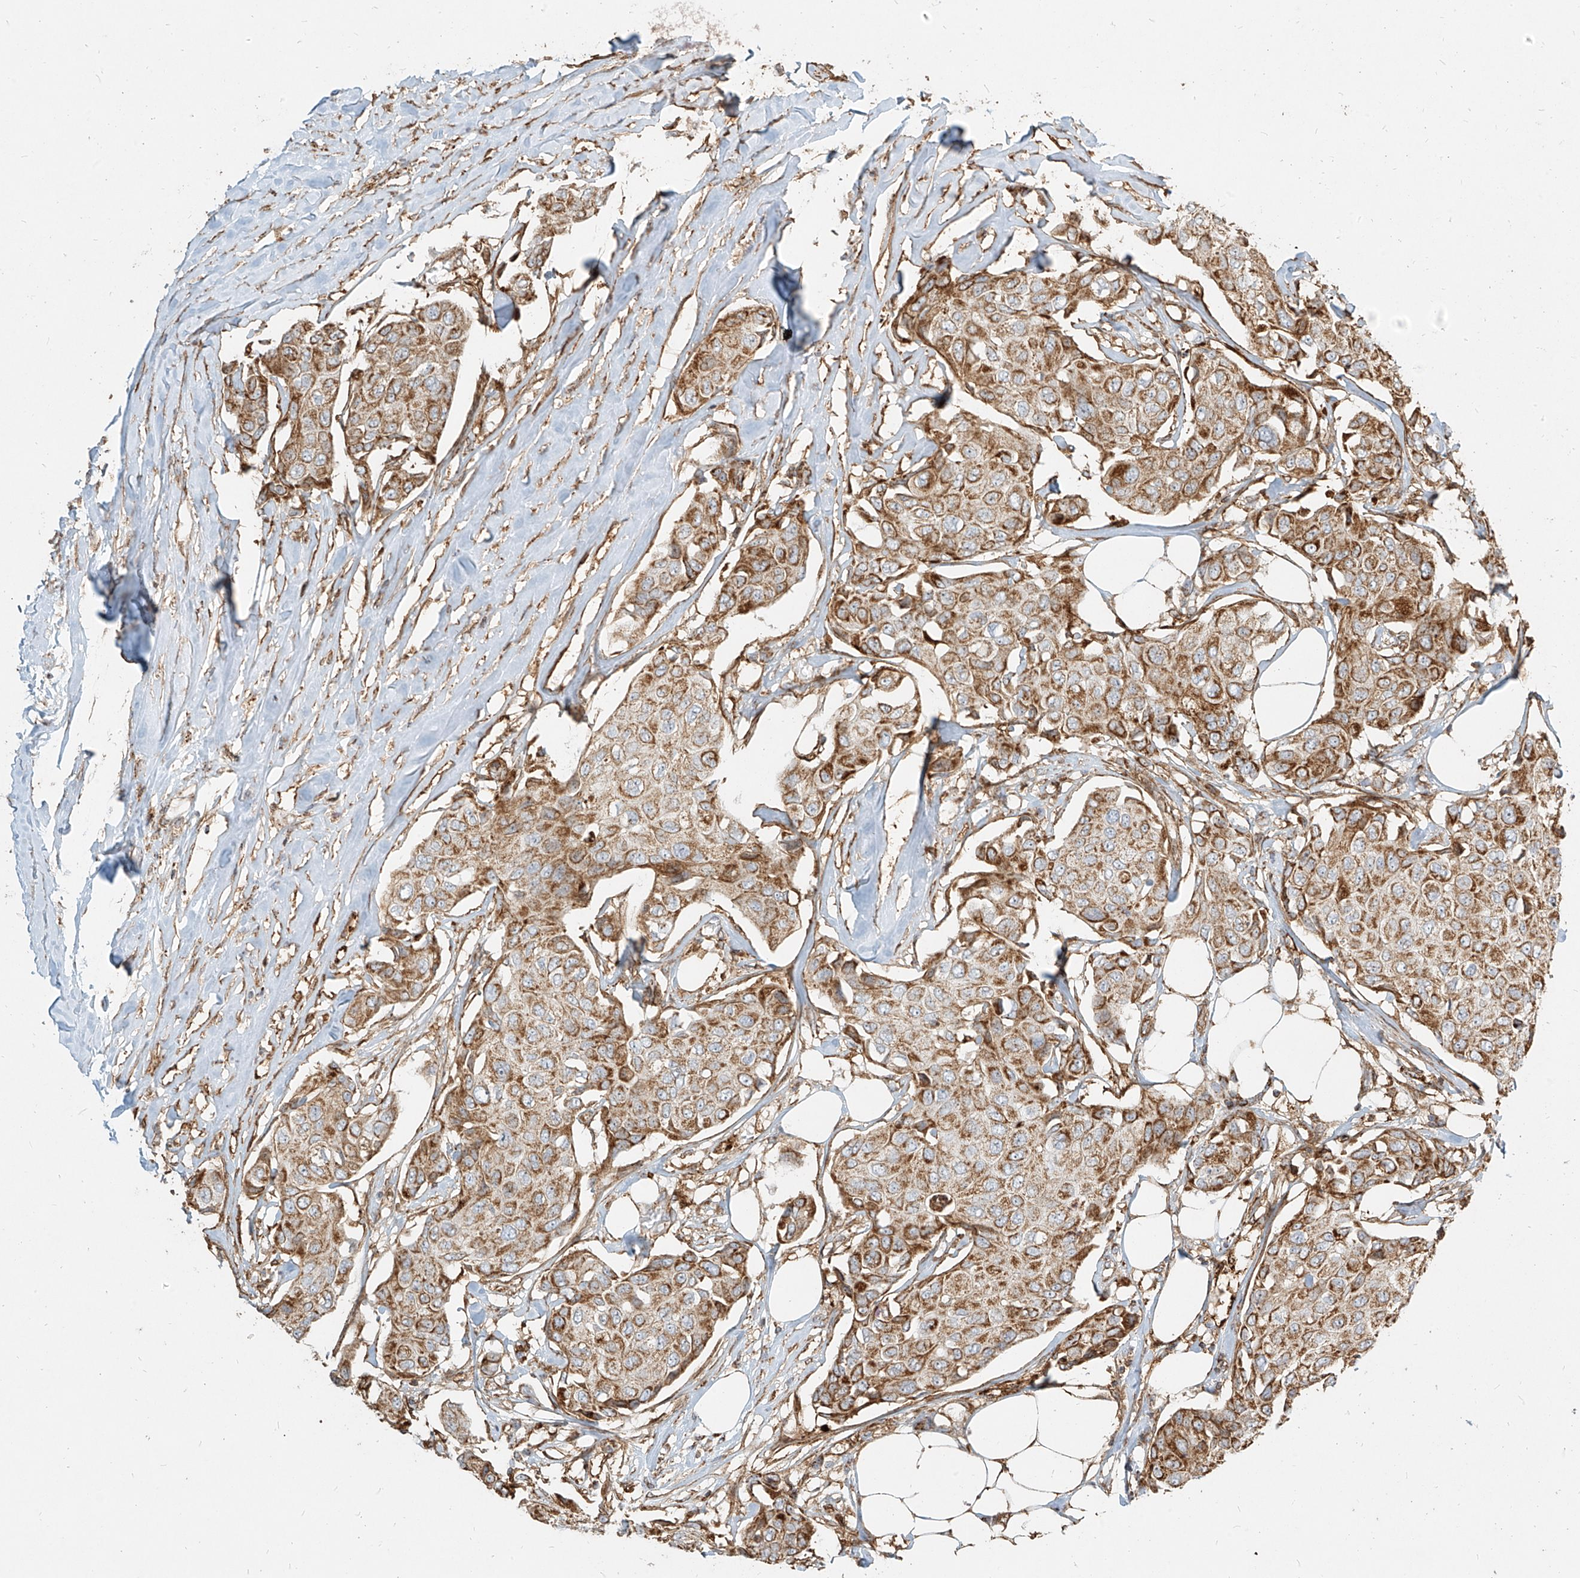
{"staining": {"intensity": "moderate", "quantity": ">75%", "location": "cytoplasmic/membranous"}, "tissue": "breast cancer", "cell_type": "Tumor cells", "image_type": "cancer", "snomed": [{"axis": "morphology", "description": "Duct carcinoma"}, {"axis": "topography", "description": "Breast"}], "caption": "Immunohistochemical staining of breast cancer displays medium levels of moderate cytoplasmic/membranous protein expression in approximately >75% of tumor cells.", "gene": "MTX2", "patient": {"sex": "female", "age": 80}}